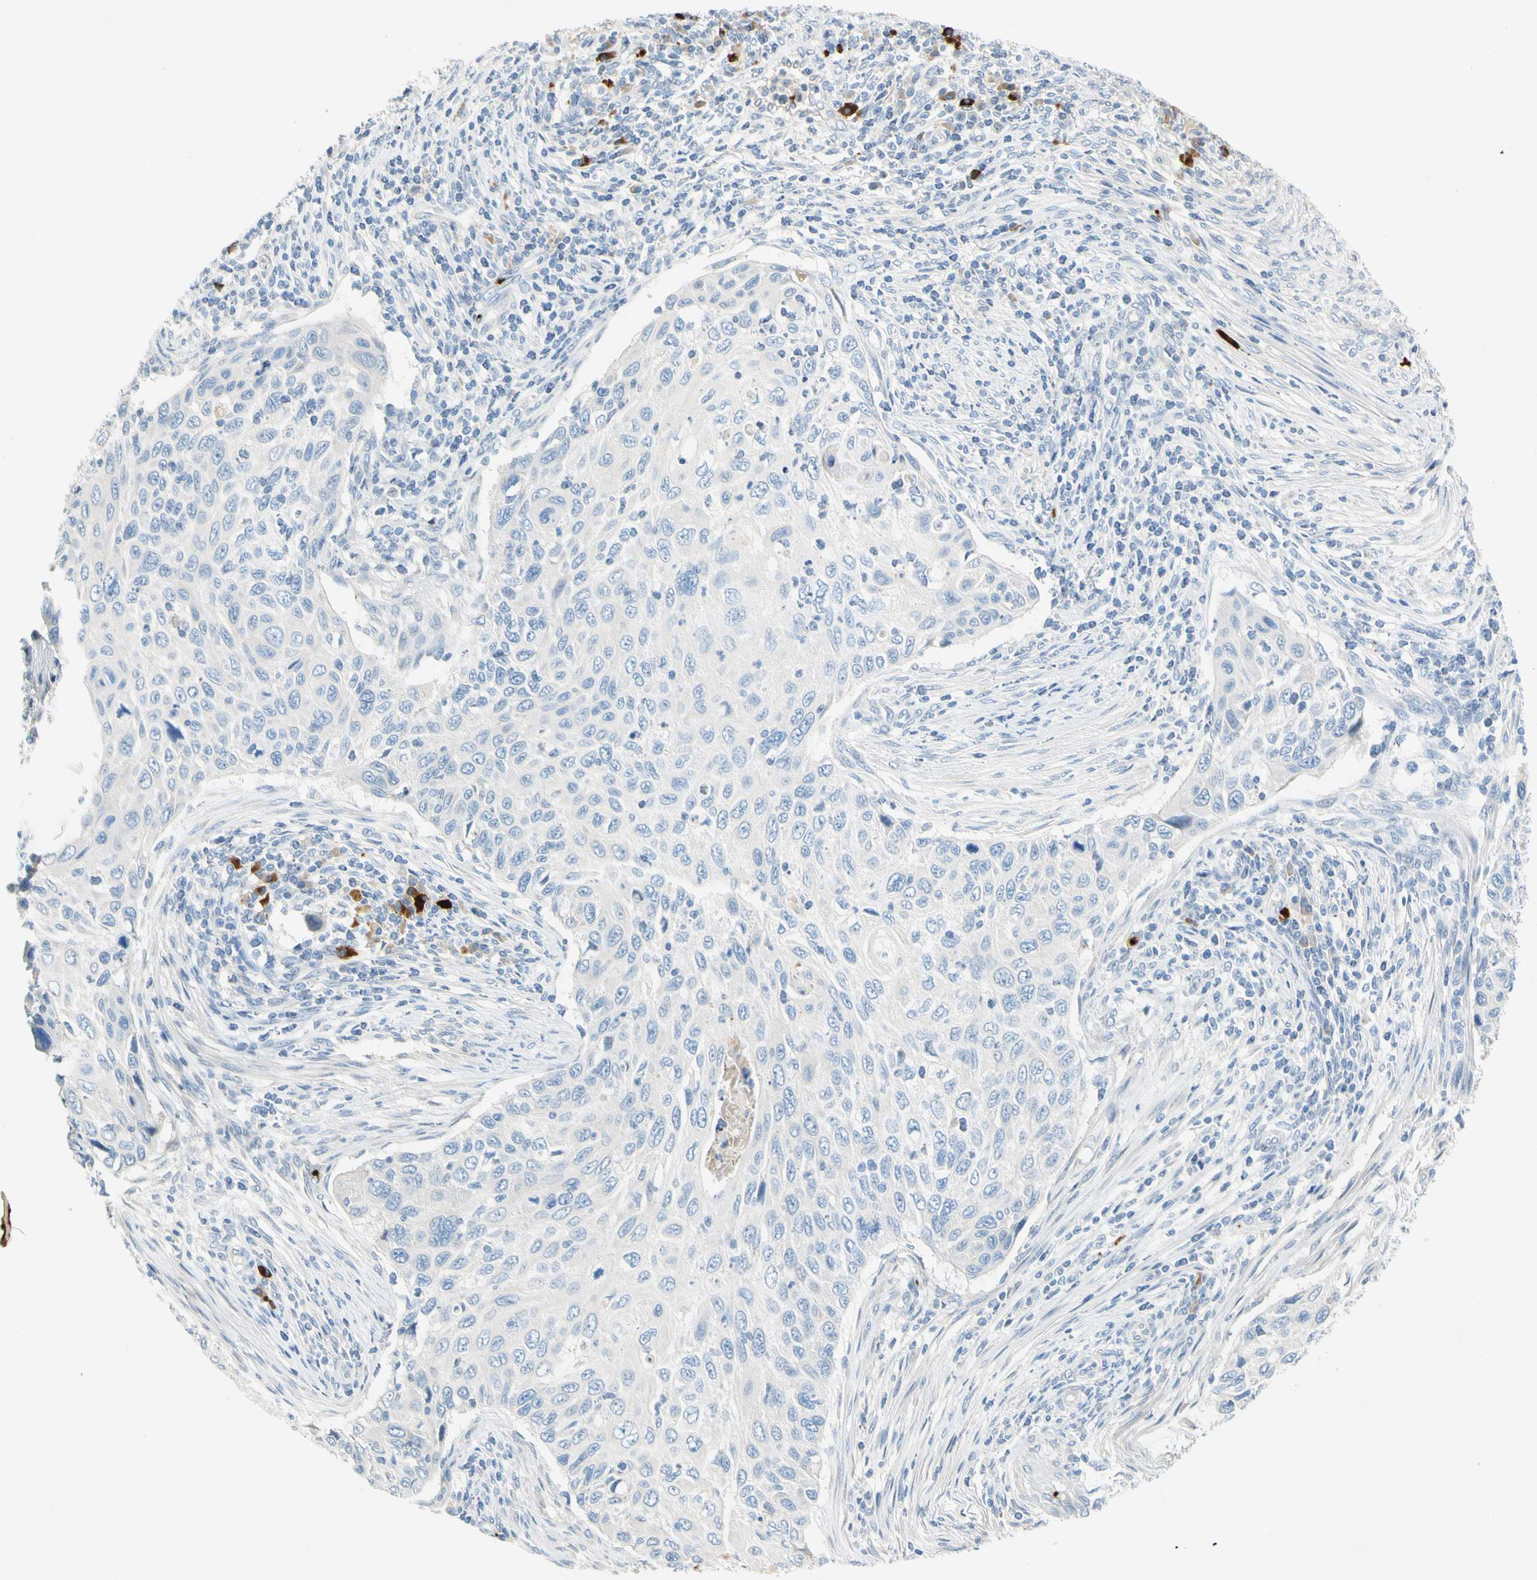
{"staining": {"intensity": "negative", "quantity": "none", "location": "none"}, "tissue": "cervical cancer", "cell_type": "Tumor cells", "image_type": "cancer", "snomed": [{"axis": "morphology", "description": "Squamous cell carcinoma, NOS"}, {"axis": "topography", "description": "Cervix"}], "caption": "High magnification brightfield microscopy of cervical cancer (squamous cell carcinoma) stained with DAB (brown) and counterstained with hematoxylin (blue): tumor cells show no significant expression.", "gene": "PPBP", "patient": {"sex": "female", "age": 70}}